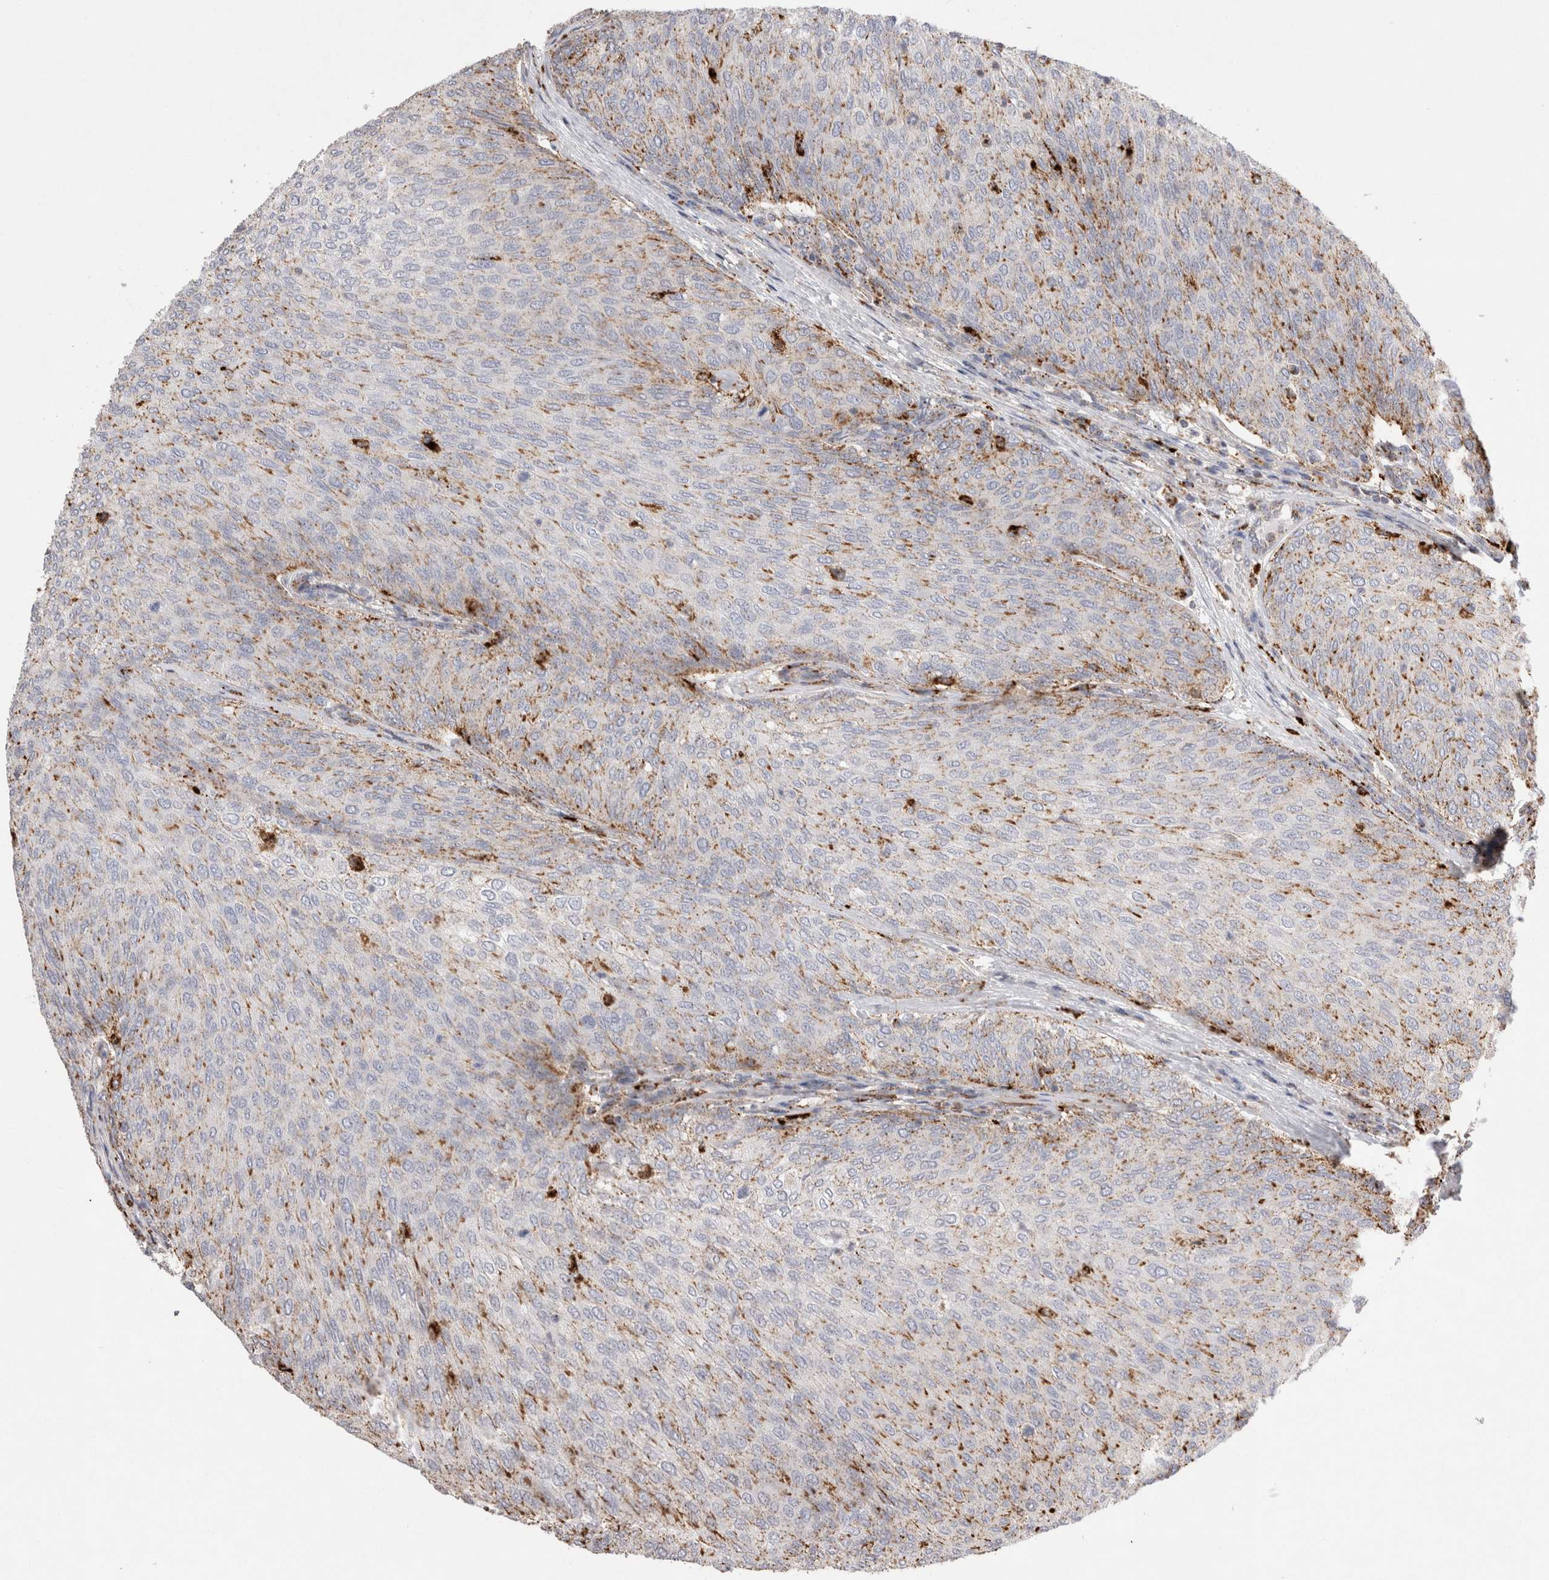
{"staining": {"intensity": "moderate", "quantity": "25%-75%", "location": "cytoplasmic/membranous"}, "tissue": "urothelial cancer", "cell_type": "Tumor cells", "image_type": "cancer", "snomed": [{"axis": "morphology", "description": "Urothelial carcinoma, Low grade"}, {"axis": "topography", "description": "Urinary bladder"}], "caption": "A high-resolution histopathology image shows immunohistochemistry staining of low-grade urothelial carcinoma, which shows moderate cytoplasmic/membranous positivity in approximately 25%-75% of tumor cells.", "gene": "CTSA", "patient": {"sex": "female", "age": 79}}